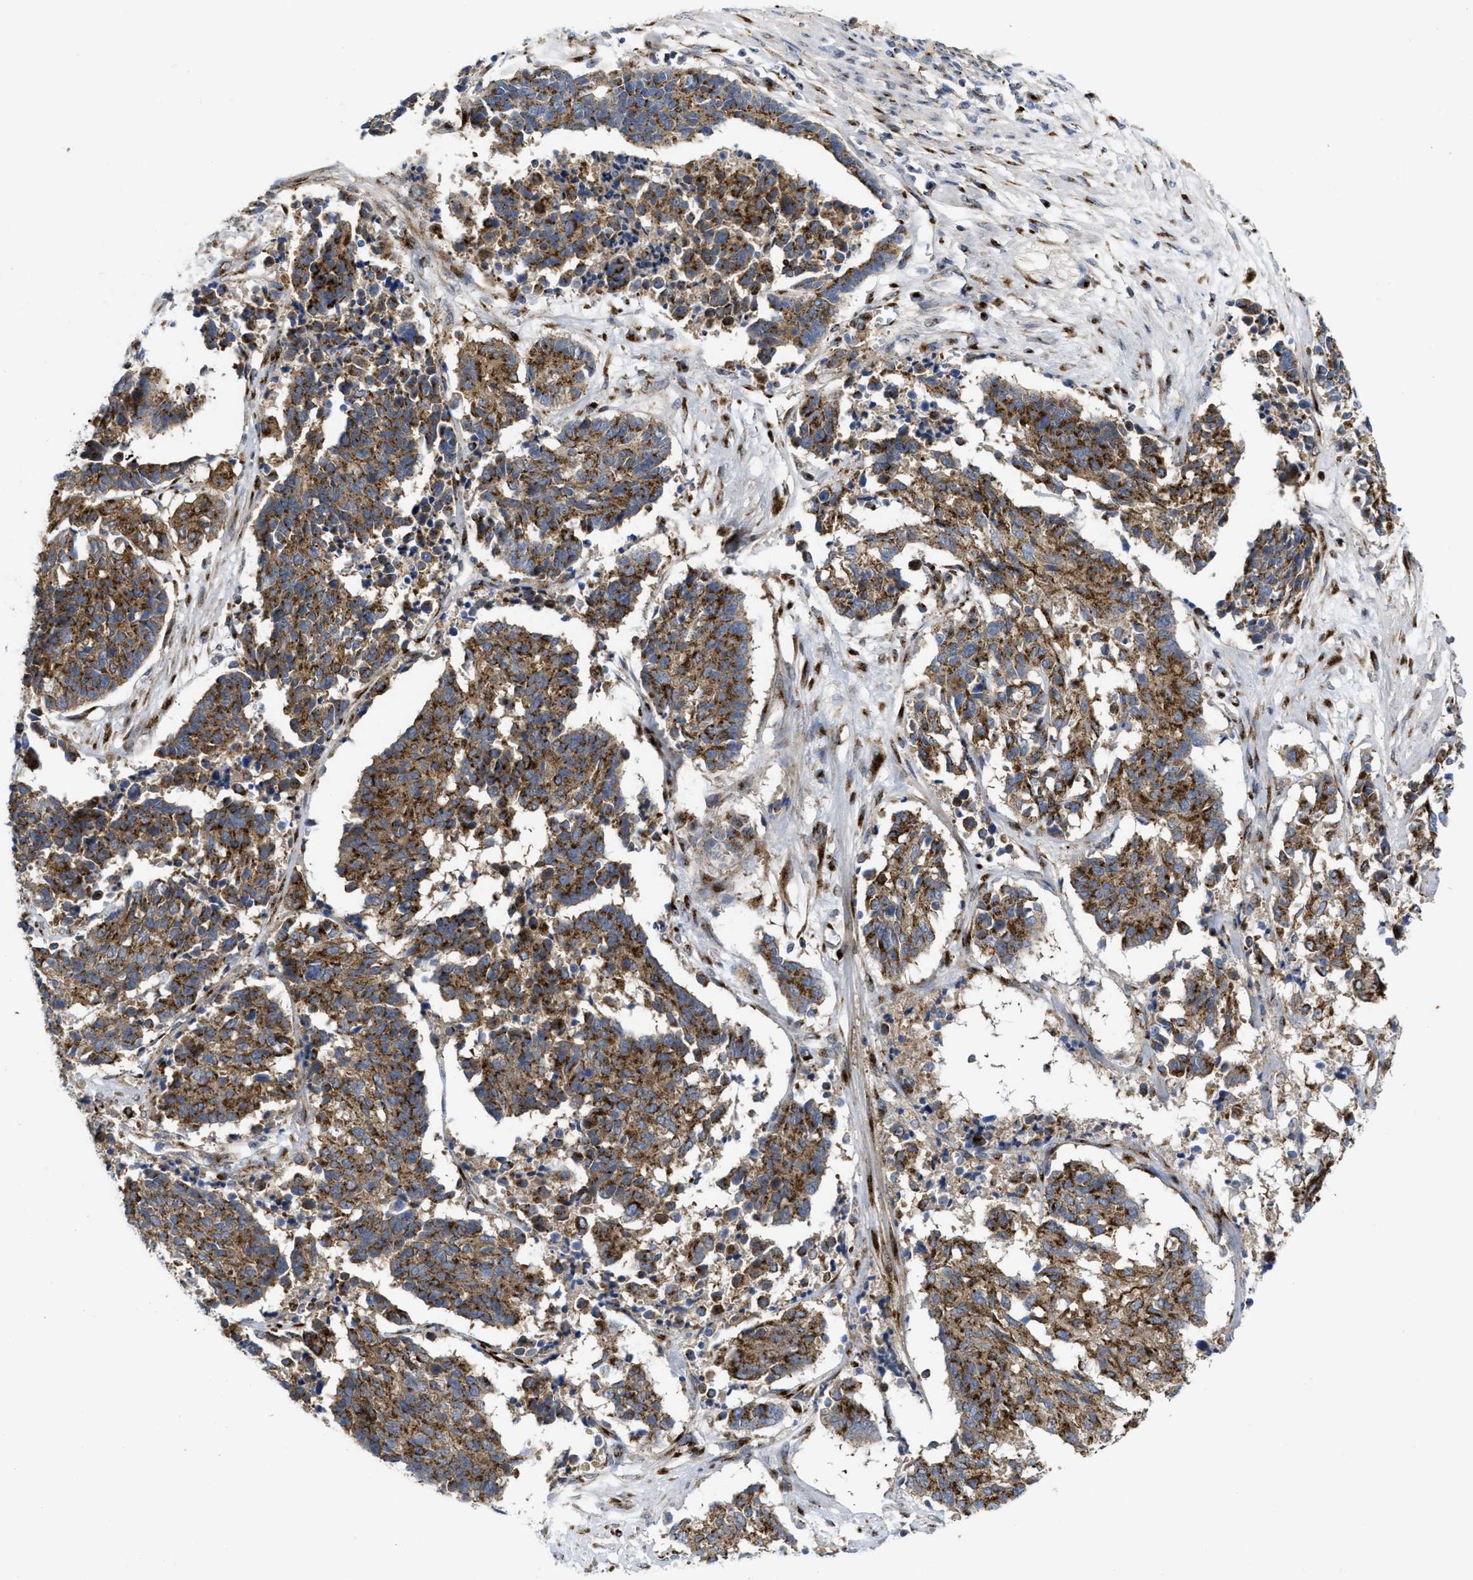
{"staining": {"intensity": "moderate", "quantity": ">75%", "location": "cytoplasmic/membranous"}, "tissue": "cervical cancer", "cell_type": "Tumor cells", "image_type": "cancer", "snomed": [{"axis": "morphology", "description": "Squamous cell carcinoma, NOS"}, {"axis": "topography", "description": "Cervix"}], "caption": "Cervical squamous cell carcinoma stained with DAB (3,3'-diaminobenzidine) IHC reveals medium levels of moderate cytoplasmic/membranous positivity in about >75% of tumor cells. Nuclei are stained in blue.", "gene": "ZNF70", "patient": {"sex": "female", "age": 35}}